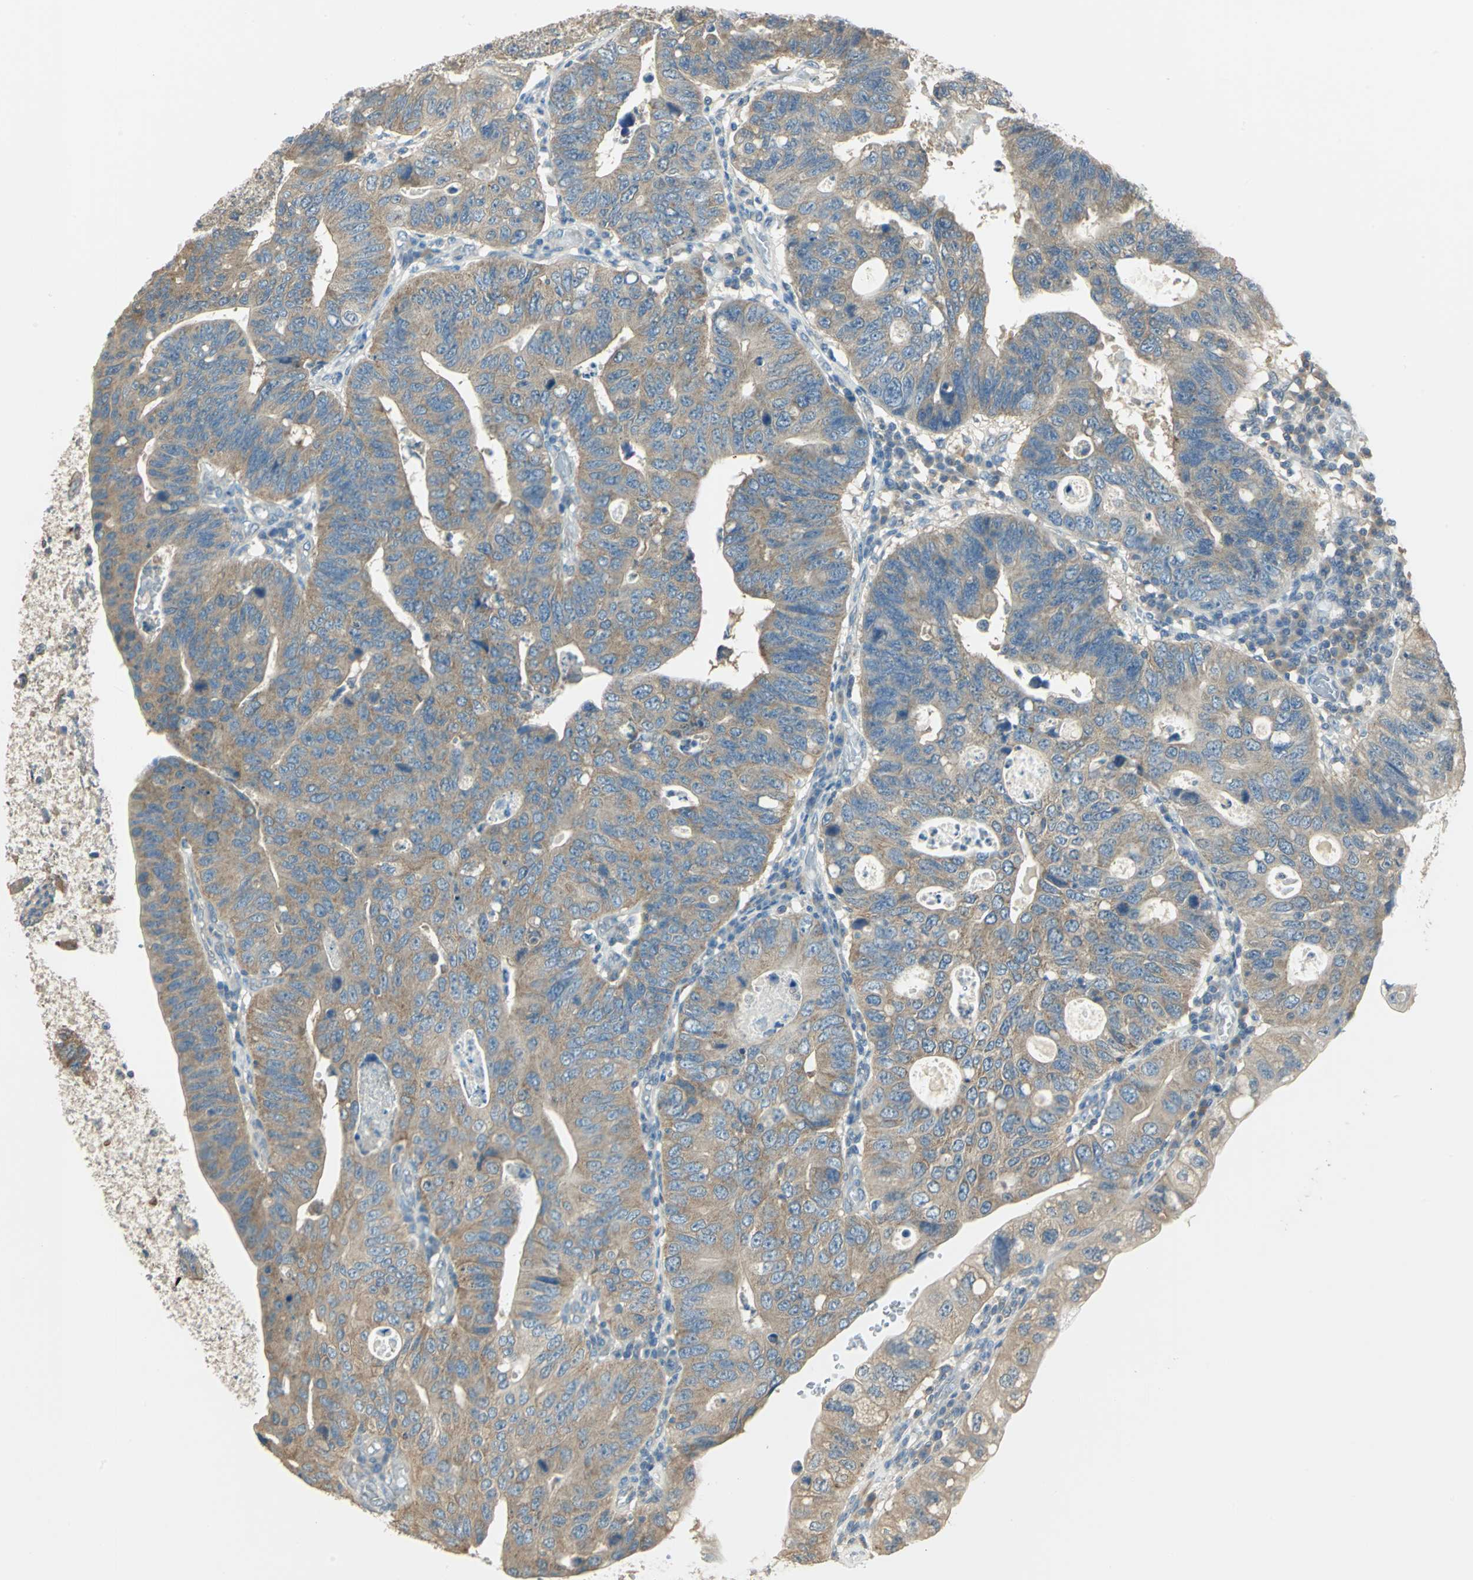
{"staining": {"intensity": "moderate", "quantity": ">75%", "location": "cytoplasmic/membranous"}, "tissue": "stomach cancer", "cell_type": "Tumor cells", "image_type": "cancer", "snomed": [{"axis": "morphology", "description": "Adenocarcinoma, NOS"}, {"axis": "topography", "description": "Stomach"}], "caption": "Brown immunohistochemical staining in human stomach cancer (adenocarcinoma) reveals moderate cytoplasmic/membranous staining in about >75% of tumor cells.", "gene": "SHC2", "patient": {"sex": "male", "age": 59}}